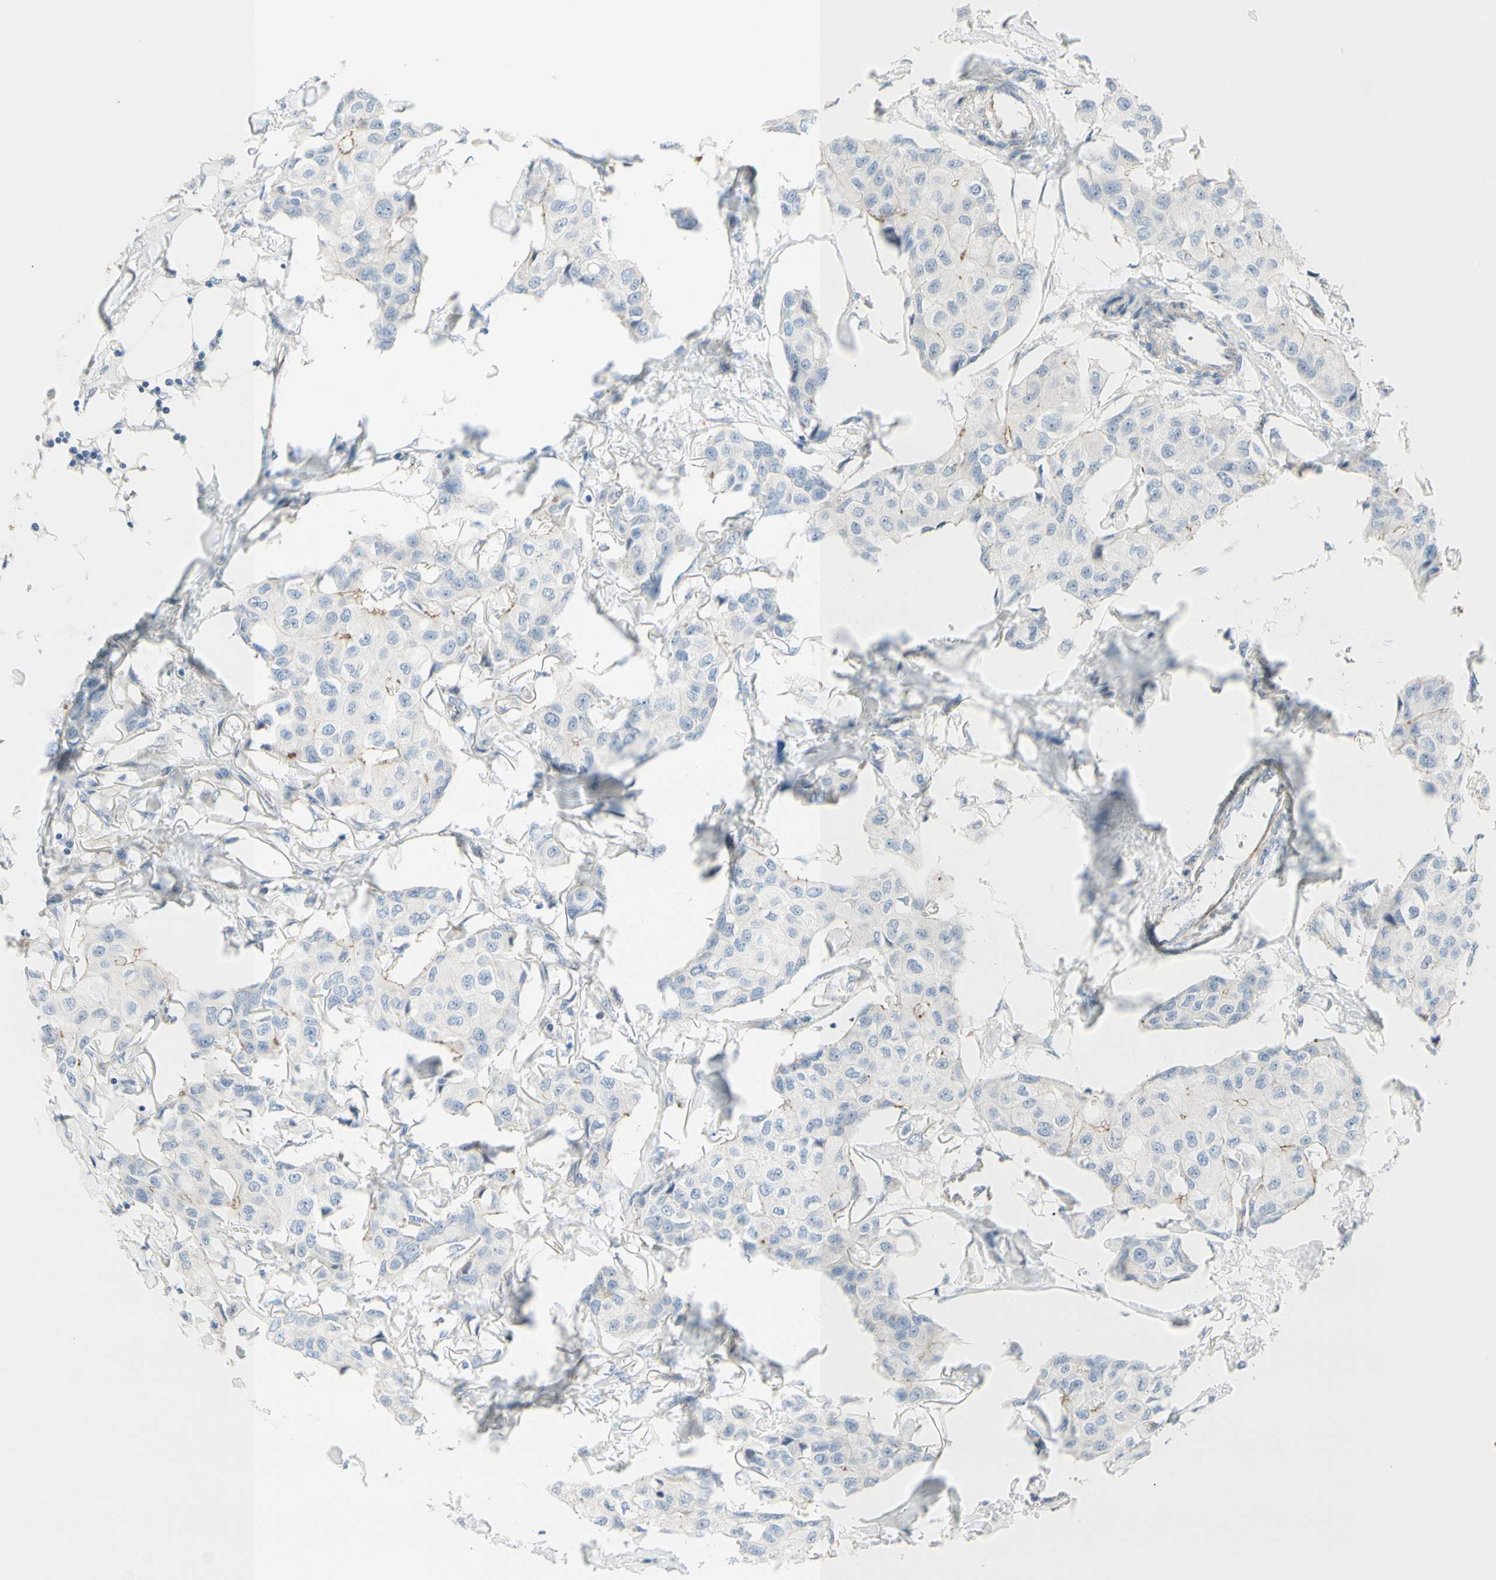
{"staining": {"intensity": "negative", "quantity": "none", "location": "none"}, "tissue": "breast cancer", "cell_type": "Tumor cells", "image_type": "cancer", "snomed": [{"axis": "morphology", "description": "Duct carcinoma"}, {"axis": "topography", "description": "Breast"}], "caption": "A histopathology image of breast cancer (infiltrating ductal carcinoma) stained for a protein displays no brown staining in tumor cells.", "gene": "TJP1", "patient": {"sex": "female", "age": 80}}